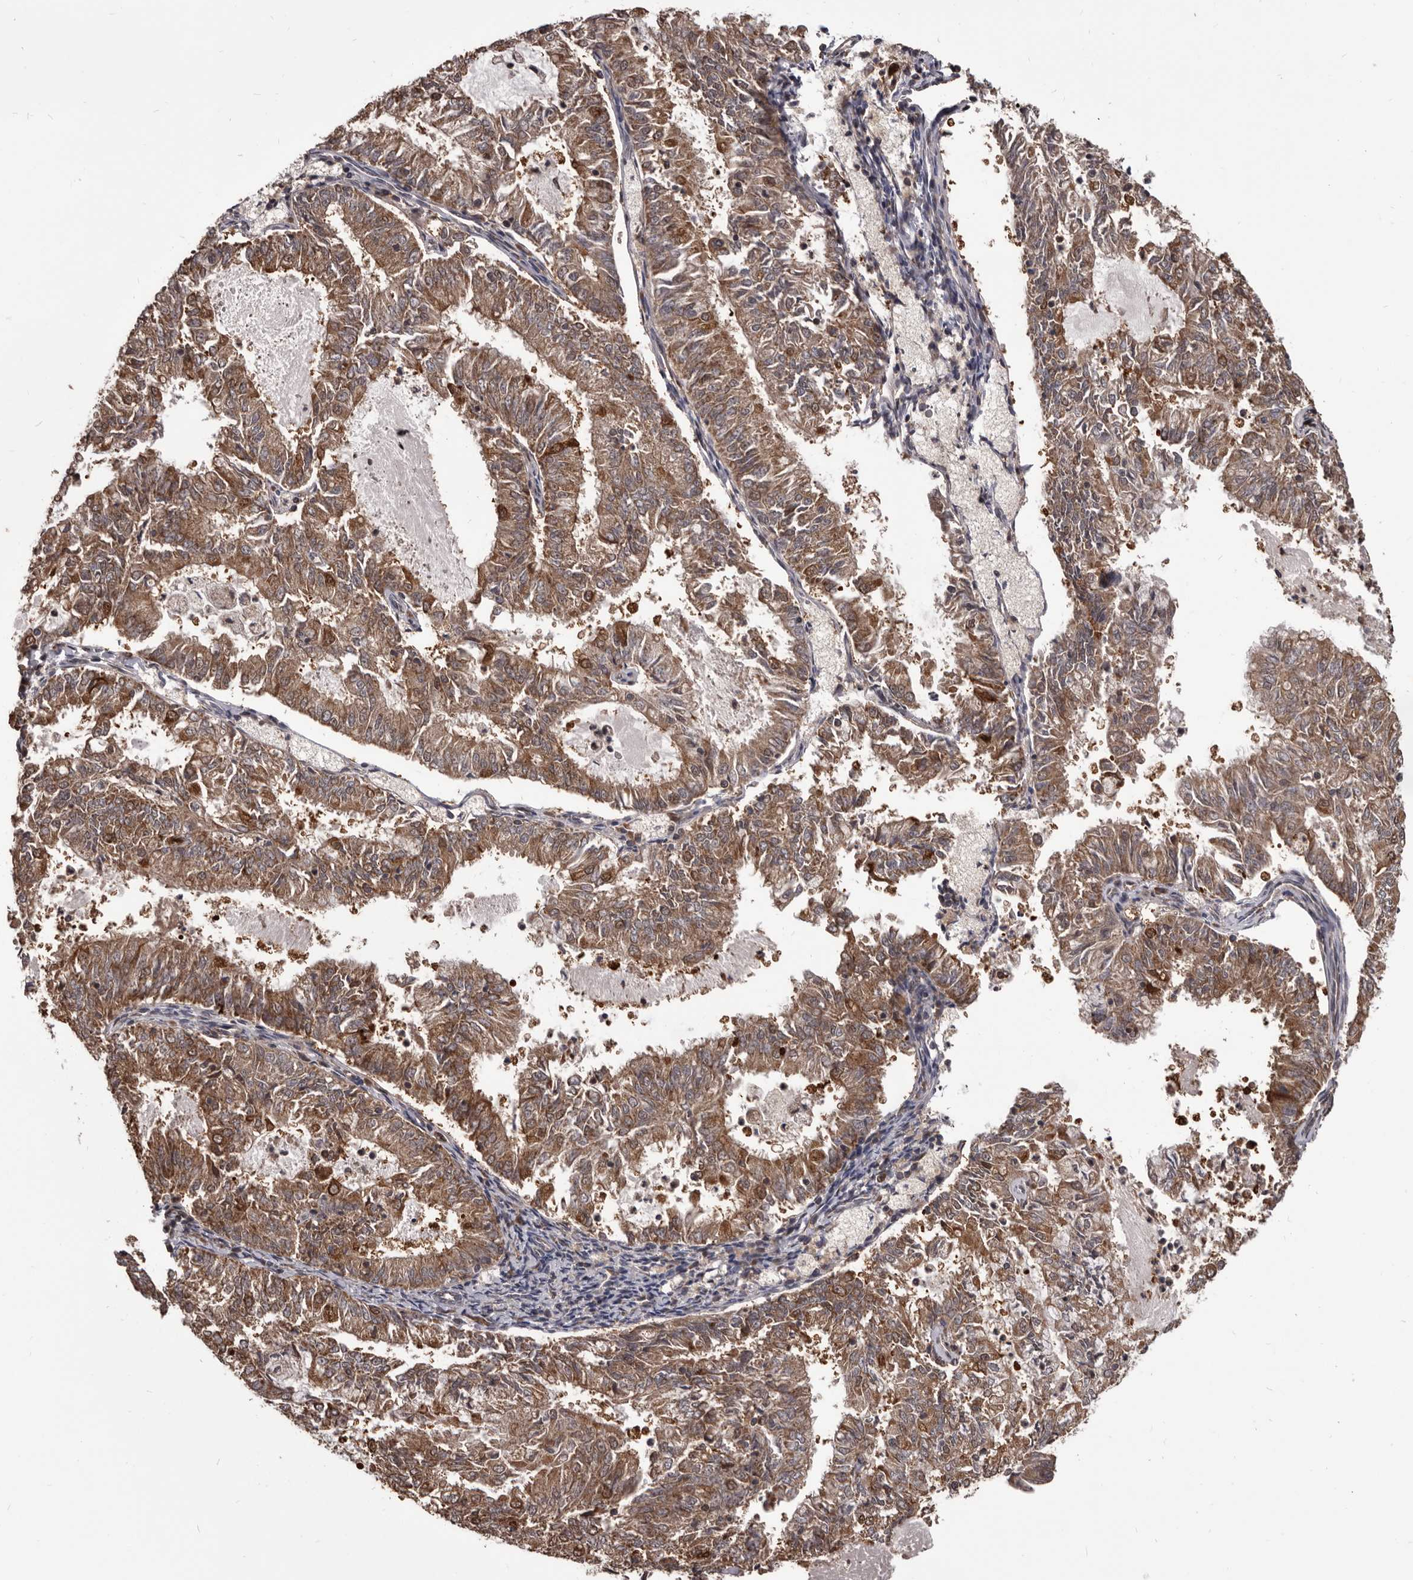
{"staining": {"intensity": "moderate", "quantity": ">75%", "location": "cytoplasmic/membranous"}, "tissue": "endometrial cancer", "cell_type": "Tumor cells", "image_type": "cancer", "snomed": [{"axis": "morphology", "description": "Adenocarcinoma, NOS"}, {"axis": "topography", "description": "Endometrium"}], "caption": "This histopathology image shows IHC staining of endometrial adenocarcinoma, with medium moderate cytoplasmic/membranous positivity in approximately >75% of tumor cells.", "gene": "MAP3K14", "patient": {"sex": "female", "age": 57}}